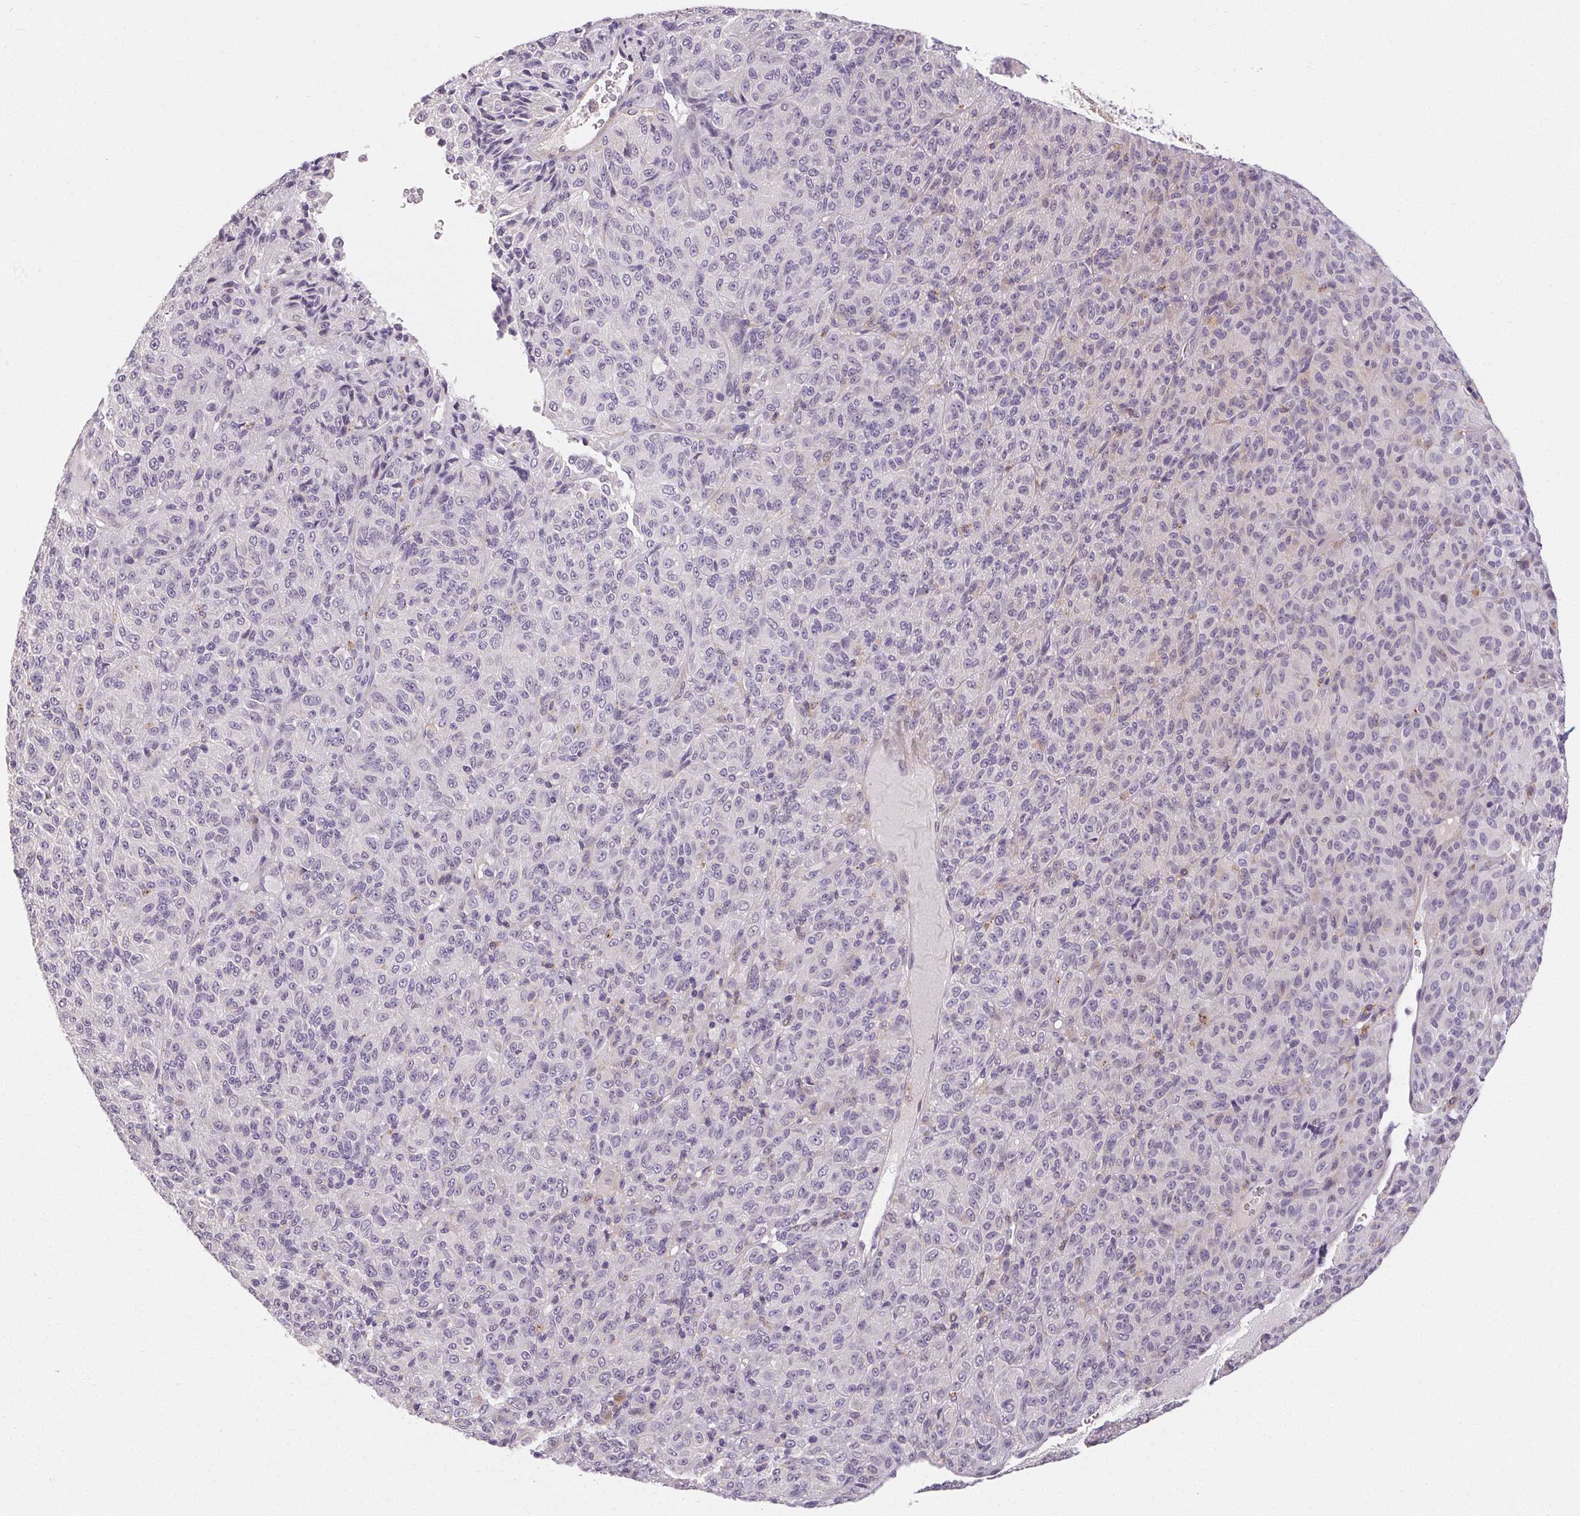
{"staining": {"intensity": "negative", "quantity": "none", "location": "none"}, "tissue": "melanoma", "cell_type": "Tumor cells", "image_type": "cancer", "snomed": [{"axis": "morphology", "description": "Malignant melanoma, Metastatic site"}, {"axis": "topography", "description": "Brain"}], "caption": "Immunohistochemical staining of malignant melanoma (metastatic site) demonstrates no significant positivity in tumor cells. The staining is performed using DAB brown chromogen with nuclei counter-stained in using hematoxylin.", "gene": "TMEM52B", "patient": {"sex": "female", "age": 56}}